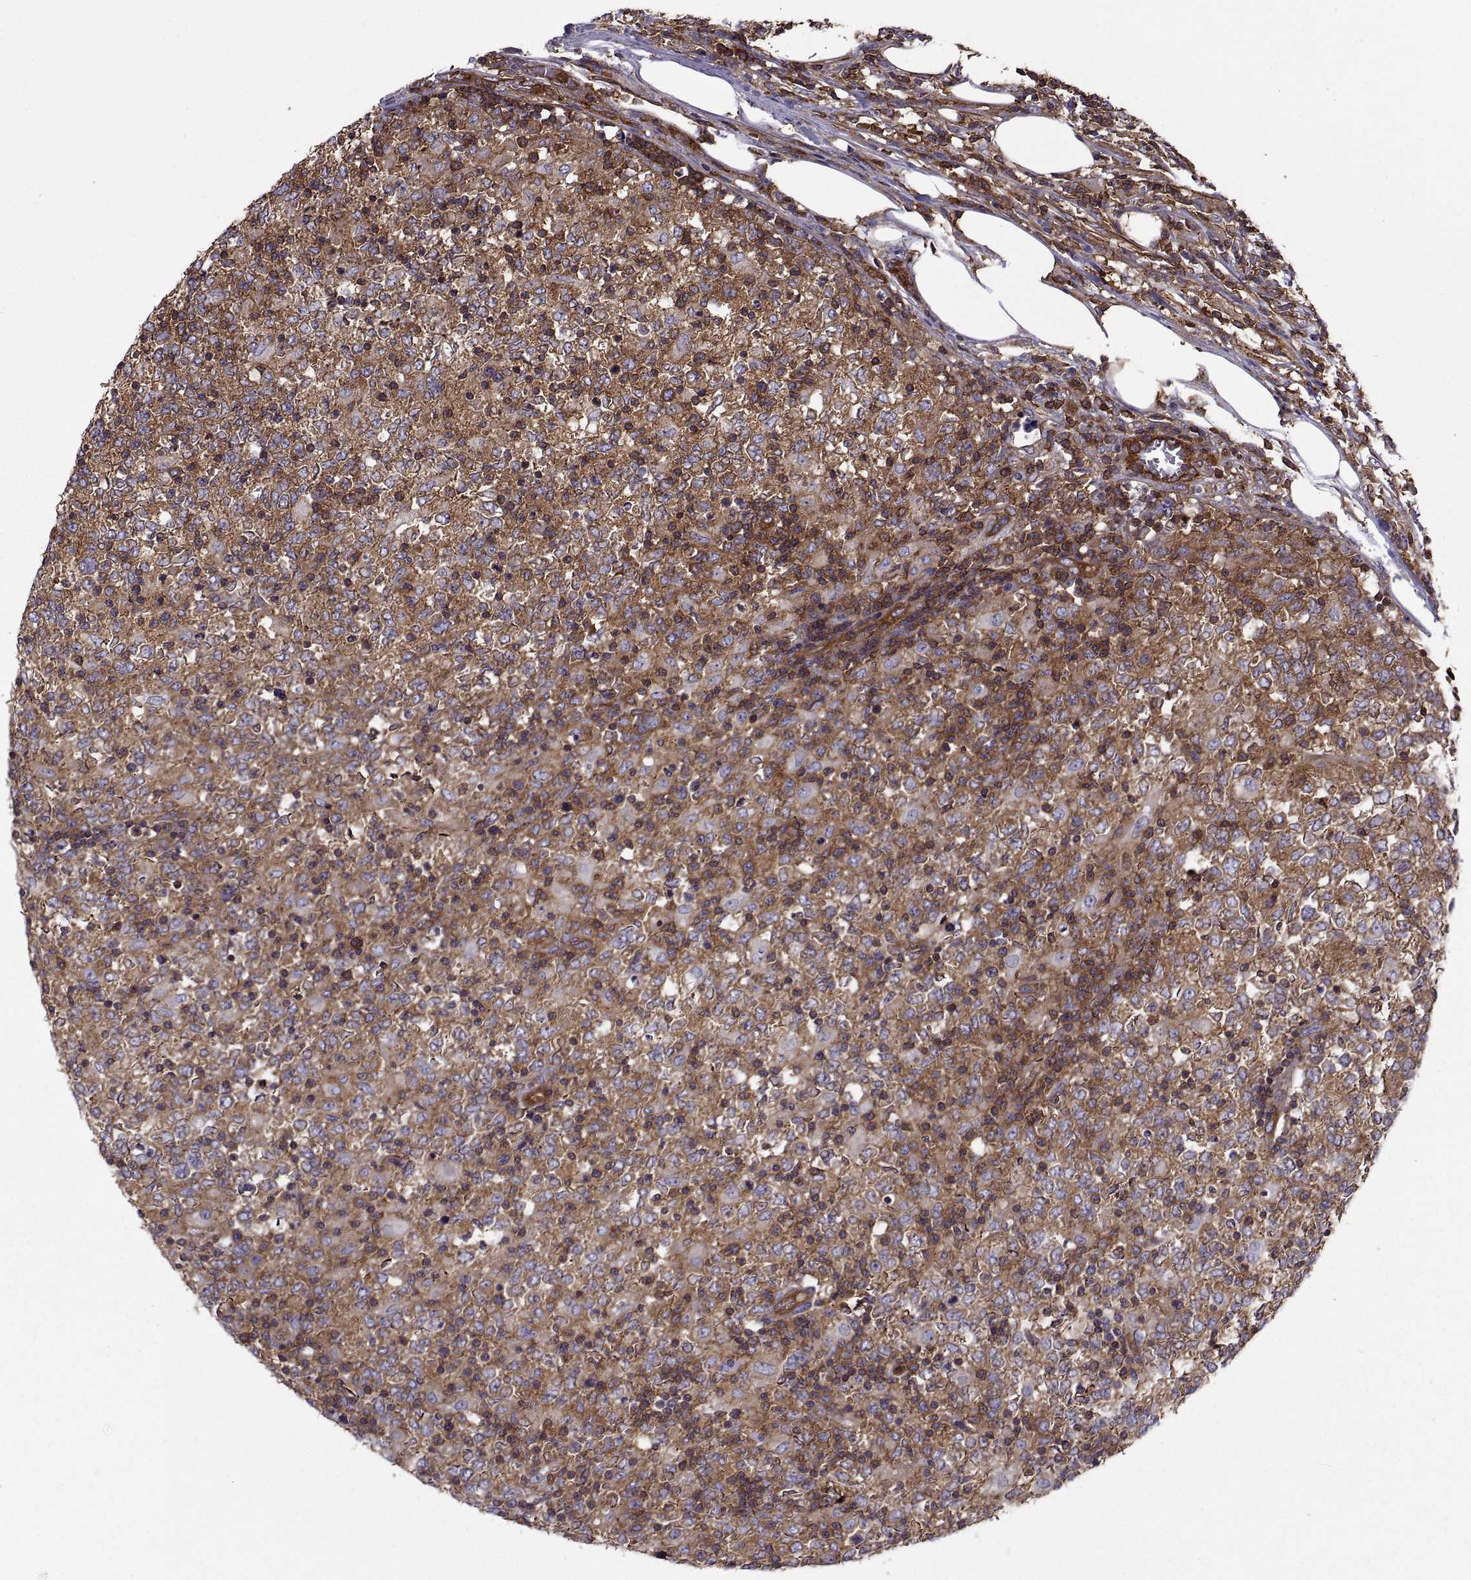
{"staining": {"intensity": "strong", "quantity": ">75%", "location": "cytoplasmic/membranous"}, "tissue": "lymphoma", "cell_type": "Tumor cells", "image_type": "cancer", "snomed": [{"axis": "morphology", "description": "Malignant lymphoma, non-Hodgkin's type, High grade"}, {"axis": "topography", "description": "Lymph node"}], "caption": "Human high-grade malignant lymphoma, non-Hodgkin's type stained with a protein marker reveals strong staining in tumor cells.", "gene": "MYH9", "patient": {"sex": "female", "age": 84}}